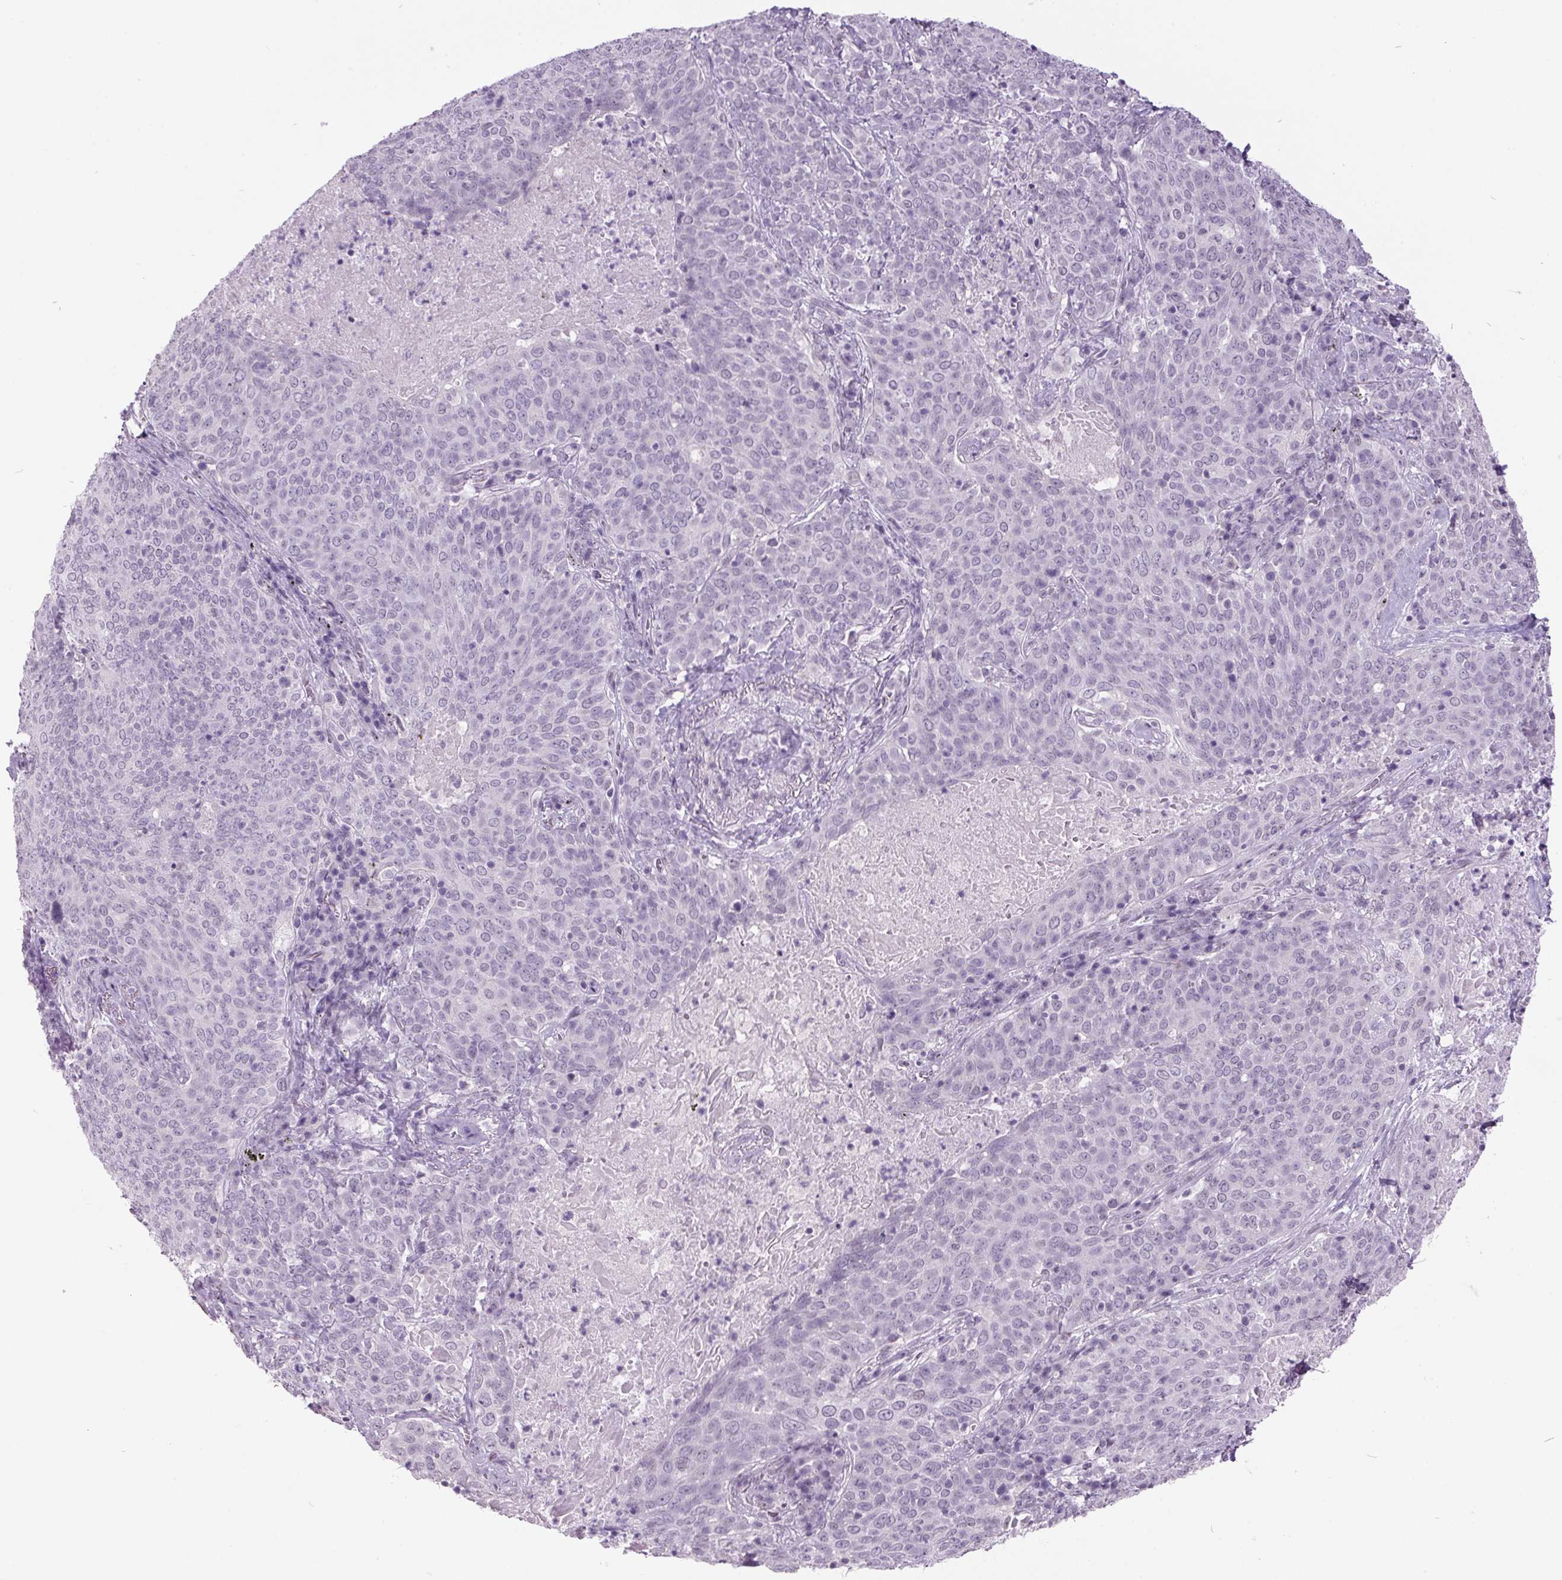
{"staining": {"intensity": "negative", "quantity": "none", "location": "none"}, "tissue": "lung cancer", "cell_type": "Tumor cells", "image_type": "cancer", "snomed": [{"axis": "morphology", "description": "Squamous cell carcinoma, NOS"}, {"axis": "topography", "description": "Lung"}], "caption": "A photomicrograph of lung cancer (squamous cell carcinoma) stained for a protein displays no brown staining in tumor cells.", "gene": "ODAD2", "patient": {"sex": "male", "age": 82}}